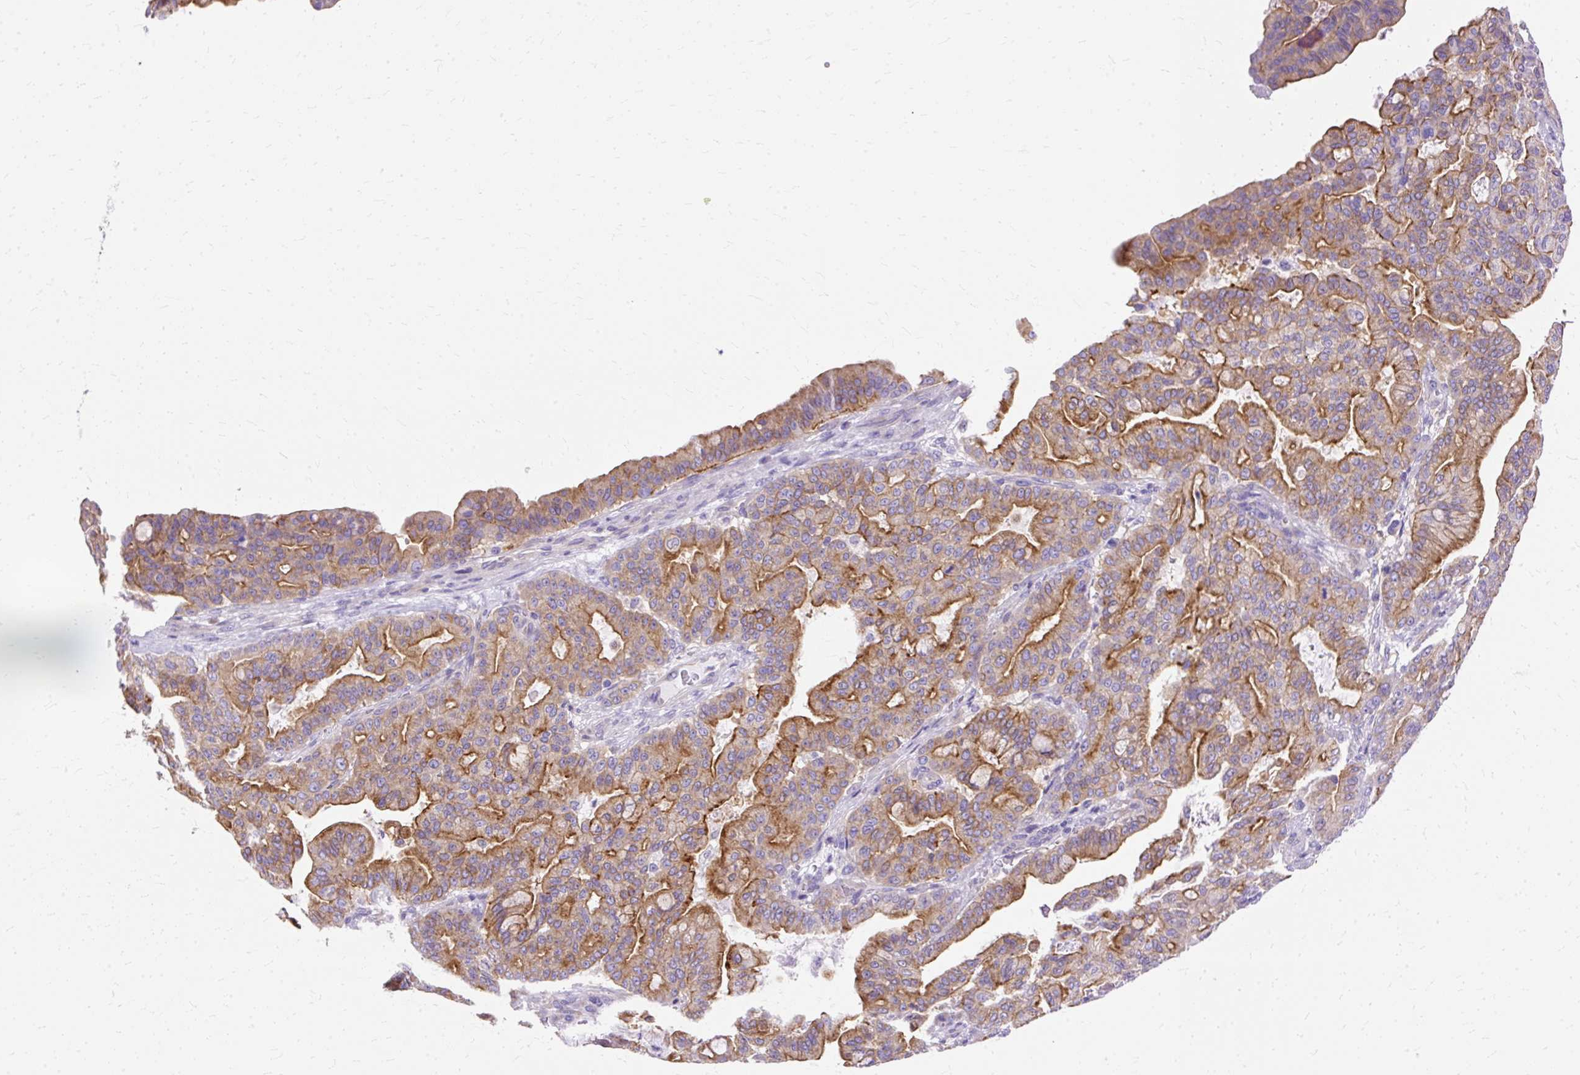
{"staining": {"intensity": "moderate", "quantity": ">75%", "location": "cytoplasmic/membranous"}, "tissue": "pancreatic cancer", "cell_type": "Tumor cells", "image_type": "cancer", "snomed": [{"axis": "morphology", "description": "Adenocarcinoma, NOS"}, {"axis": "topography", "description": "Pancreas"}], "caption": "Brown immunohistochemical staining in pancreatic adenocarcinoma shows moderate cytoplasmic/membranous positivity in about >75% of tumor cells. (Stains: DAB (3,3'-diaminobenzidine) in brown, nuclei in blue, Microscopy: brightfield microscopy at high magnification).", "gene": "MYO6", "patient": {"sex": "male", "age": 63}}